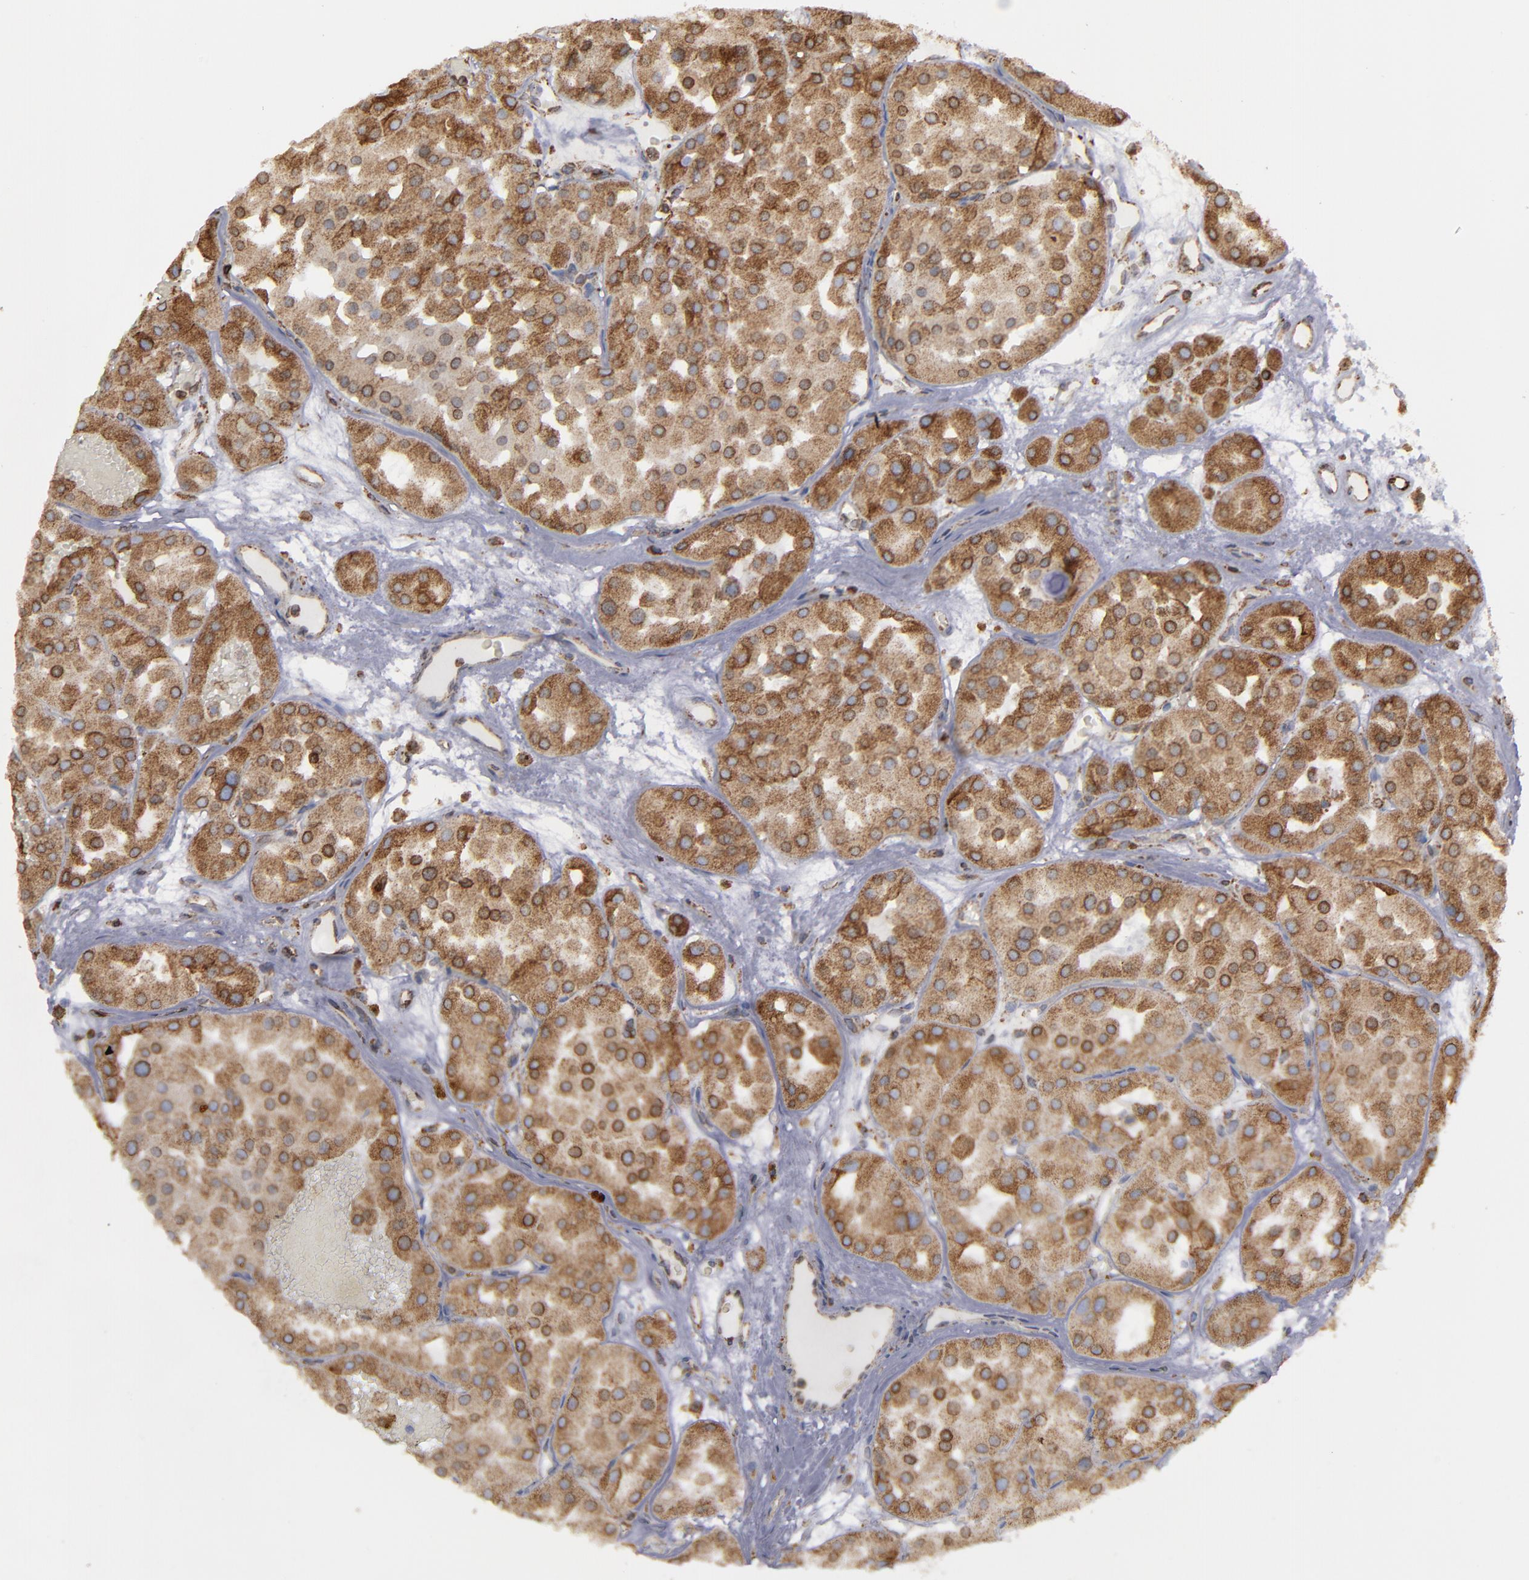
{"staining": {"intensity": "strong", "quantity": ">75%", "location": "cytoplasmic/membranous"}, "tissue": "renal cancer", "cell_type": "Tumor cells", "image_type": "cancer", "snomed": [{"axis": "morphology", "description": "Adenocarcinoma, uncertain malignant potential"}, {"axis": "topography", "description": "Kidney"}], "caption": "Renal cancer was stained to show a protein in brown. There is high levels of strong cytoplasmic/membranous positivity in approximately >75% of tumor cells.", "gene": "ERLIN2", "patient": {"sex": "male", "age": 63}}